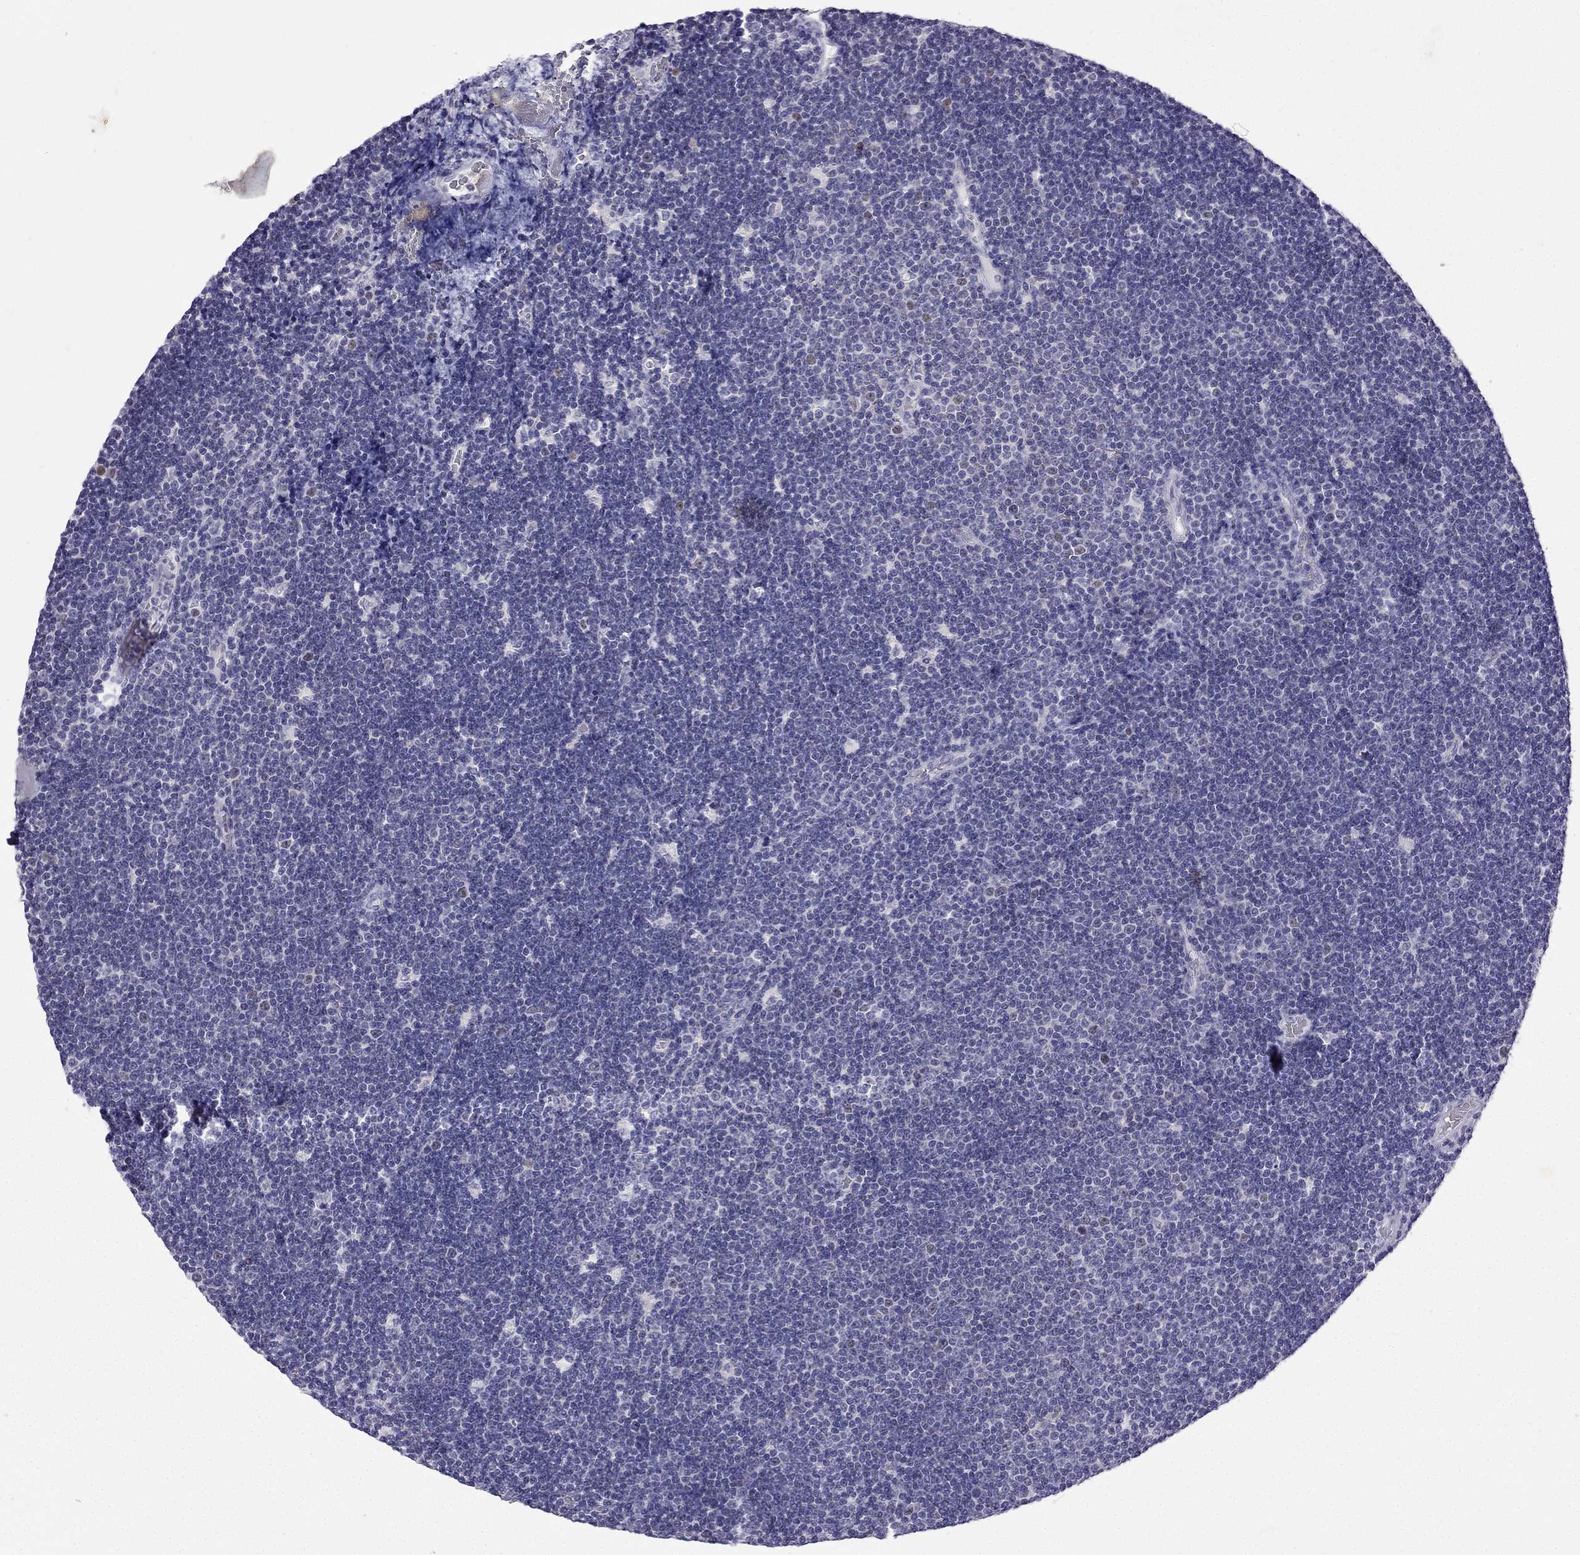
{"staining": {"intensity": "negative", "quantity": "none", "location": "none"}, "tissue": "lymphoma", "cell_type": "Tumor cells", "image_type": "cancer", "snomed": [{"axis": "morphology", "description": "Malignant lymphoma, non-Hodgkin's type, Low grade"}, {"axis": "topography", "description": "Brain"}], "caption": "DAB (3,3'-diaminobenzidine) immunohistochemical staining of human malignant lymphoma, non-Hodgkin's type (low-grade) reveals no significant expression in tumor cells. (DAB (3,3'-diaminobenzidine) immunohistochemistry visualized using brightfield microscopy, high magnification).", "gene": "UHRF1", "patient": {"sex": "female", "age": 66}}